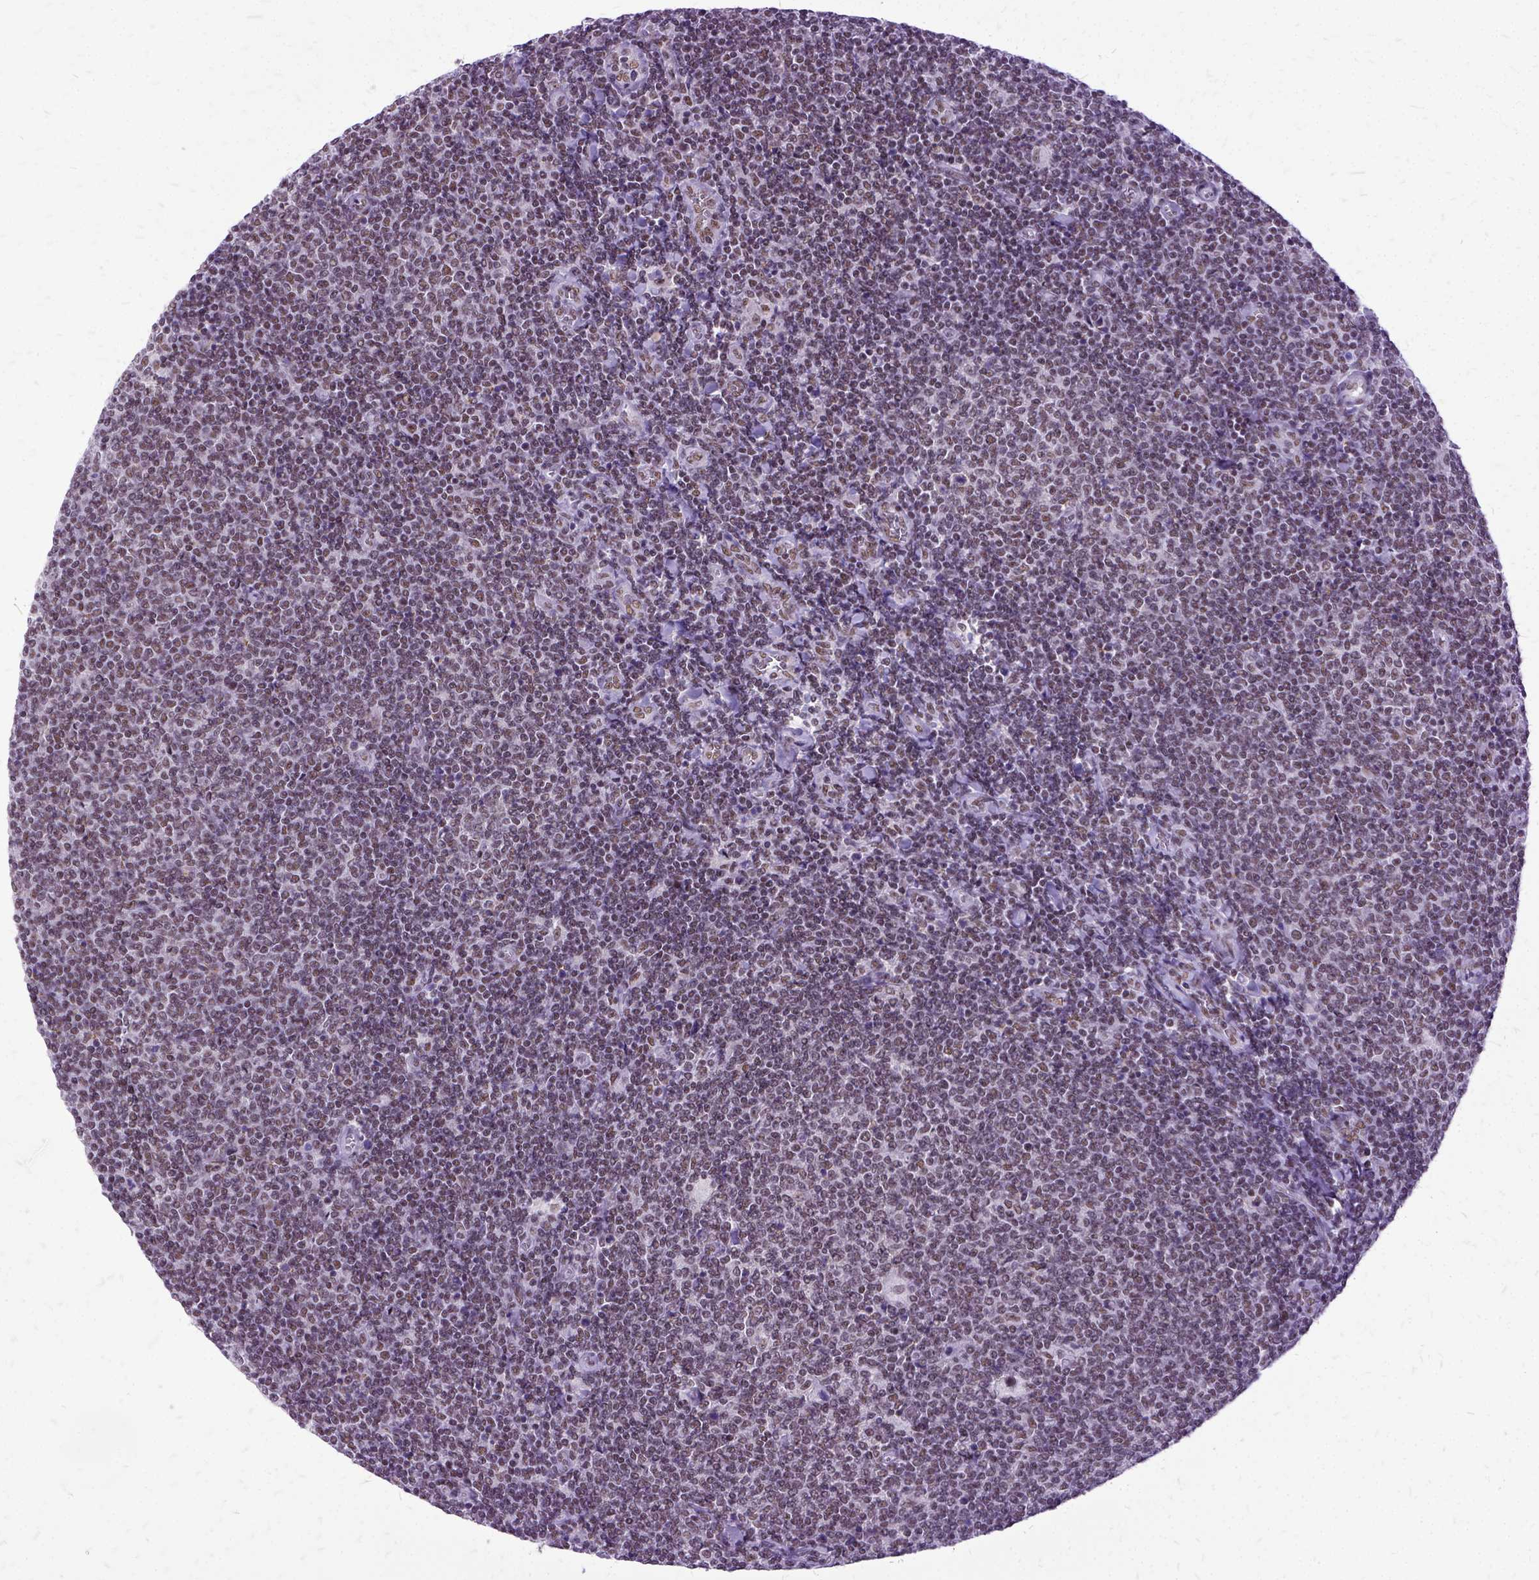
{"staining": {"intensity": "moderate", "quantity": ">75%", "location": "nuclear"}, "tissue": "lymphoma", "cell_type": "Tumor cells", "image_type": "cancer", "snomed": [{"axis": "morphology", "description": "Malignant lymphoma, non-Hodgkin's type, Low grade"}, {"axis": "topography", "description": "Lymph node"}], "caption": "This image reveals immunohistochemistry staining of lymphoma, with medium moderate nuclear staining in about >75% of tumor cells.", "gene": "SETD1A", "patient": {"sex": "male", "age": 52}}